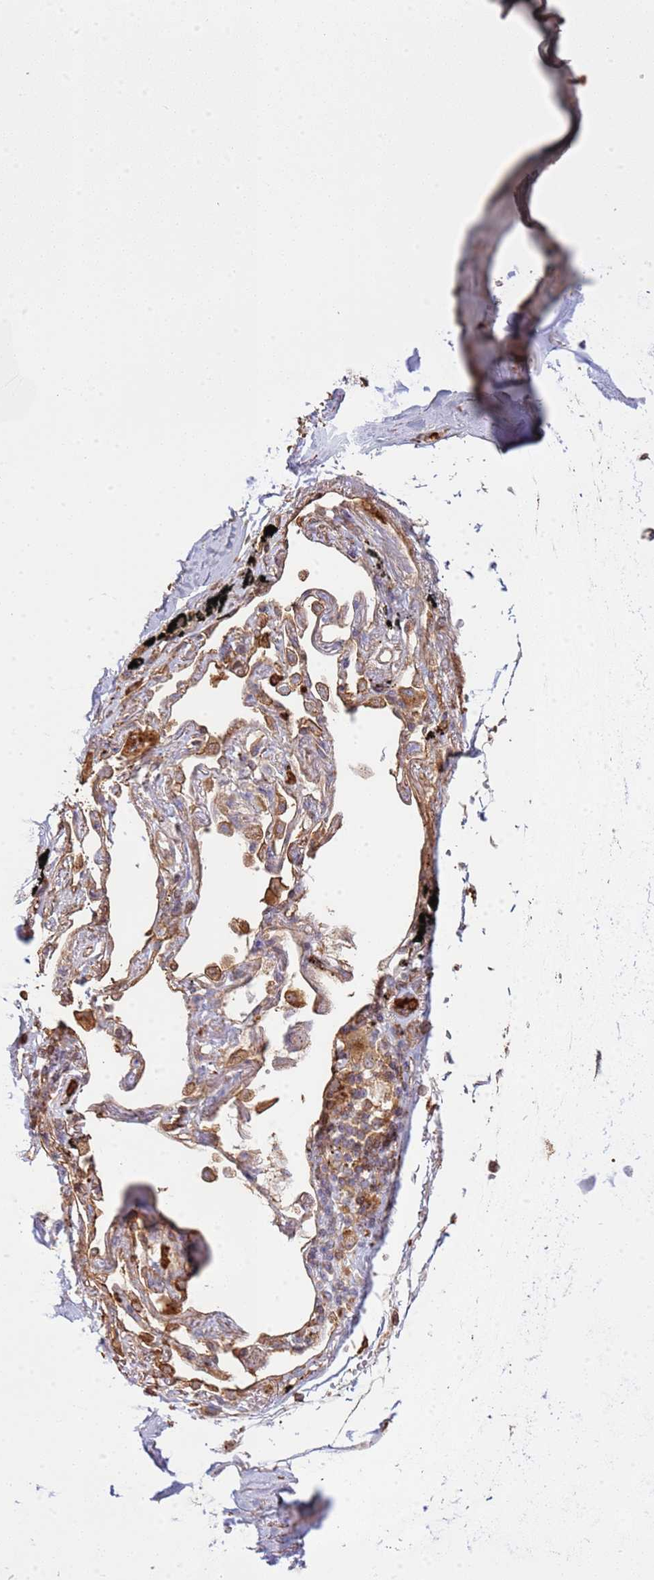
{"staining": {"intensity": "strong", "quantity": ">75%", "location": "cytoplasmic/membranous"}, "tissue": "bronchus", "cell_type": "Respiratory epithelial cells", "image_type": "normal", "snomed": [{"axis": "morphology", "description": "Normal tissue, NOS"}, {"axis": "topography", "description": "Bronchus"}], "caption": "An image showing strong cytoplasmic/membranous positivity in about >75% of respiratory epithelial cells in normal bronchus, as visualized by brown immunohistochemical staining.", "gene": "NDUFAF4", "patient": {"sex": "male", "age": 70}}